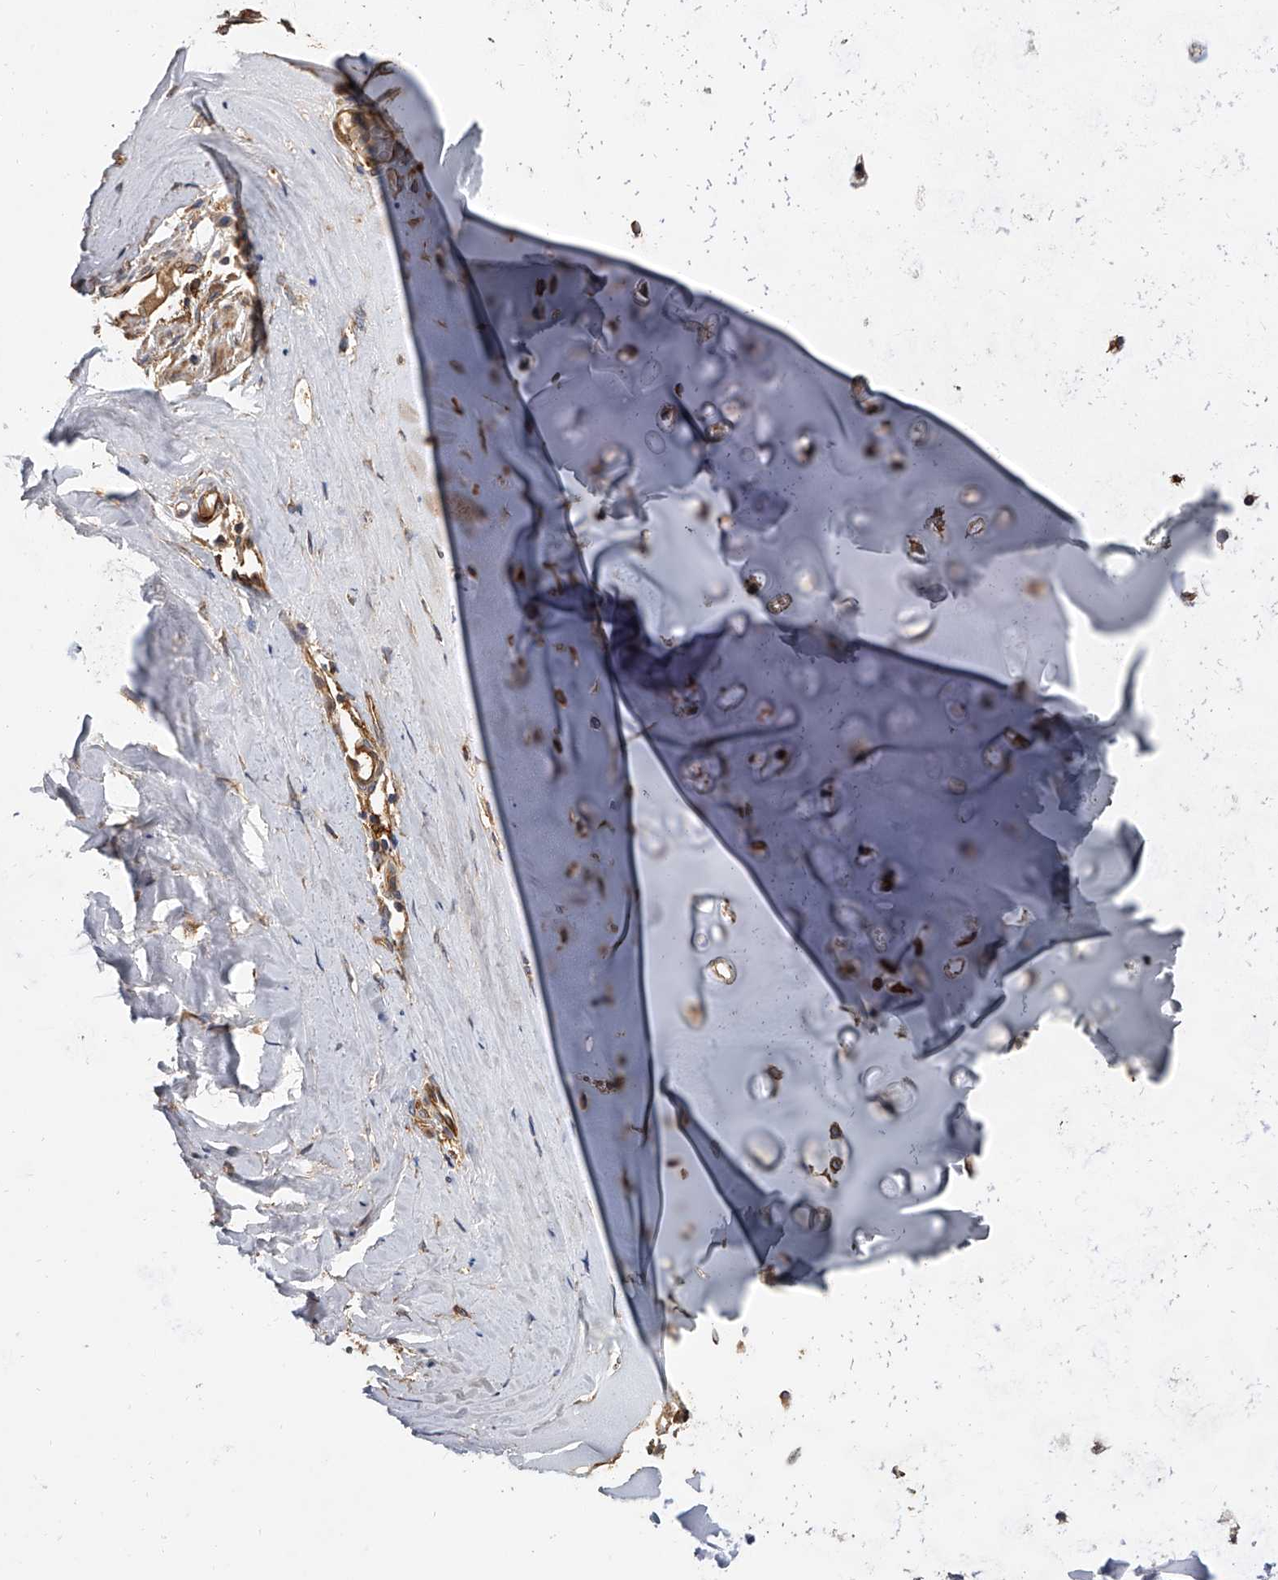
{"staining": {"intensity": "negative", "quantity": "none", "location": "none"}, "tissue": "adipose tissue", "cell_type": "Adipocytes", "image_type": "normal", "snomed": [{"axis": "morphology", "description": "Normal tissue, NOS"}, {"axis": "morphology", "description": "Basal cell carcinoma"}, {"axis": "topography", "description": "Cartilage tissue"}, {"axis": "topography", "description": "Nasopharynx"}, {"axis": "topography", "description": "Oral tissue"}], "caption": "The photomicrograph reveals no staining of adipocytes in benign adipose tissue.", "gene": "EXOC4", "patient": {"sex": "female", "age": 77}}